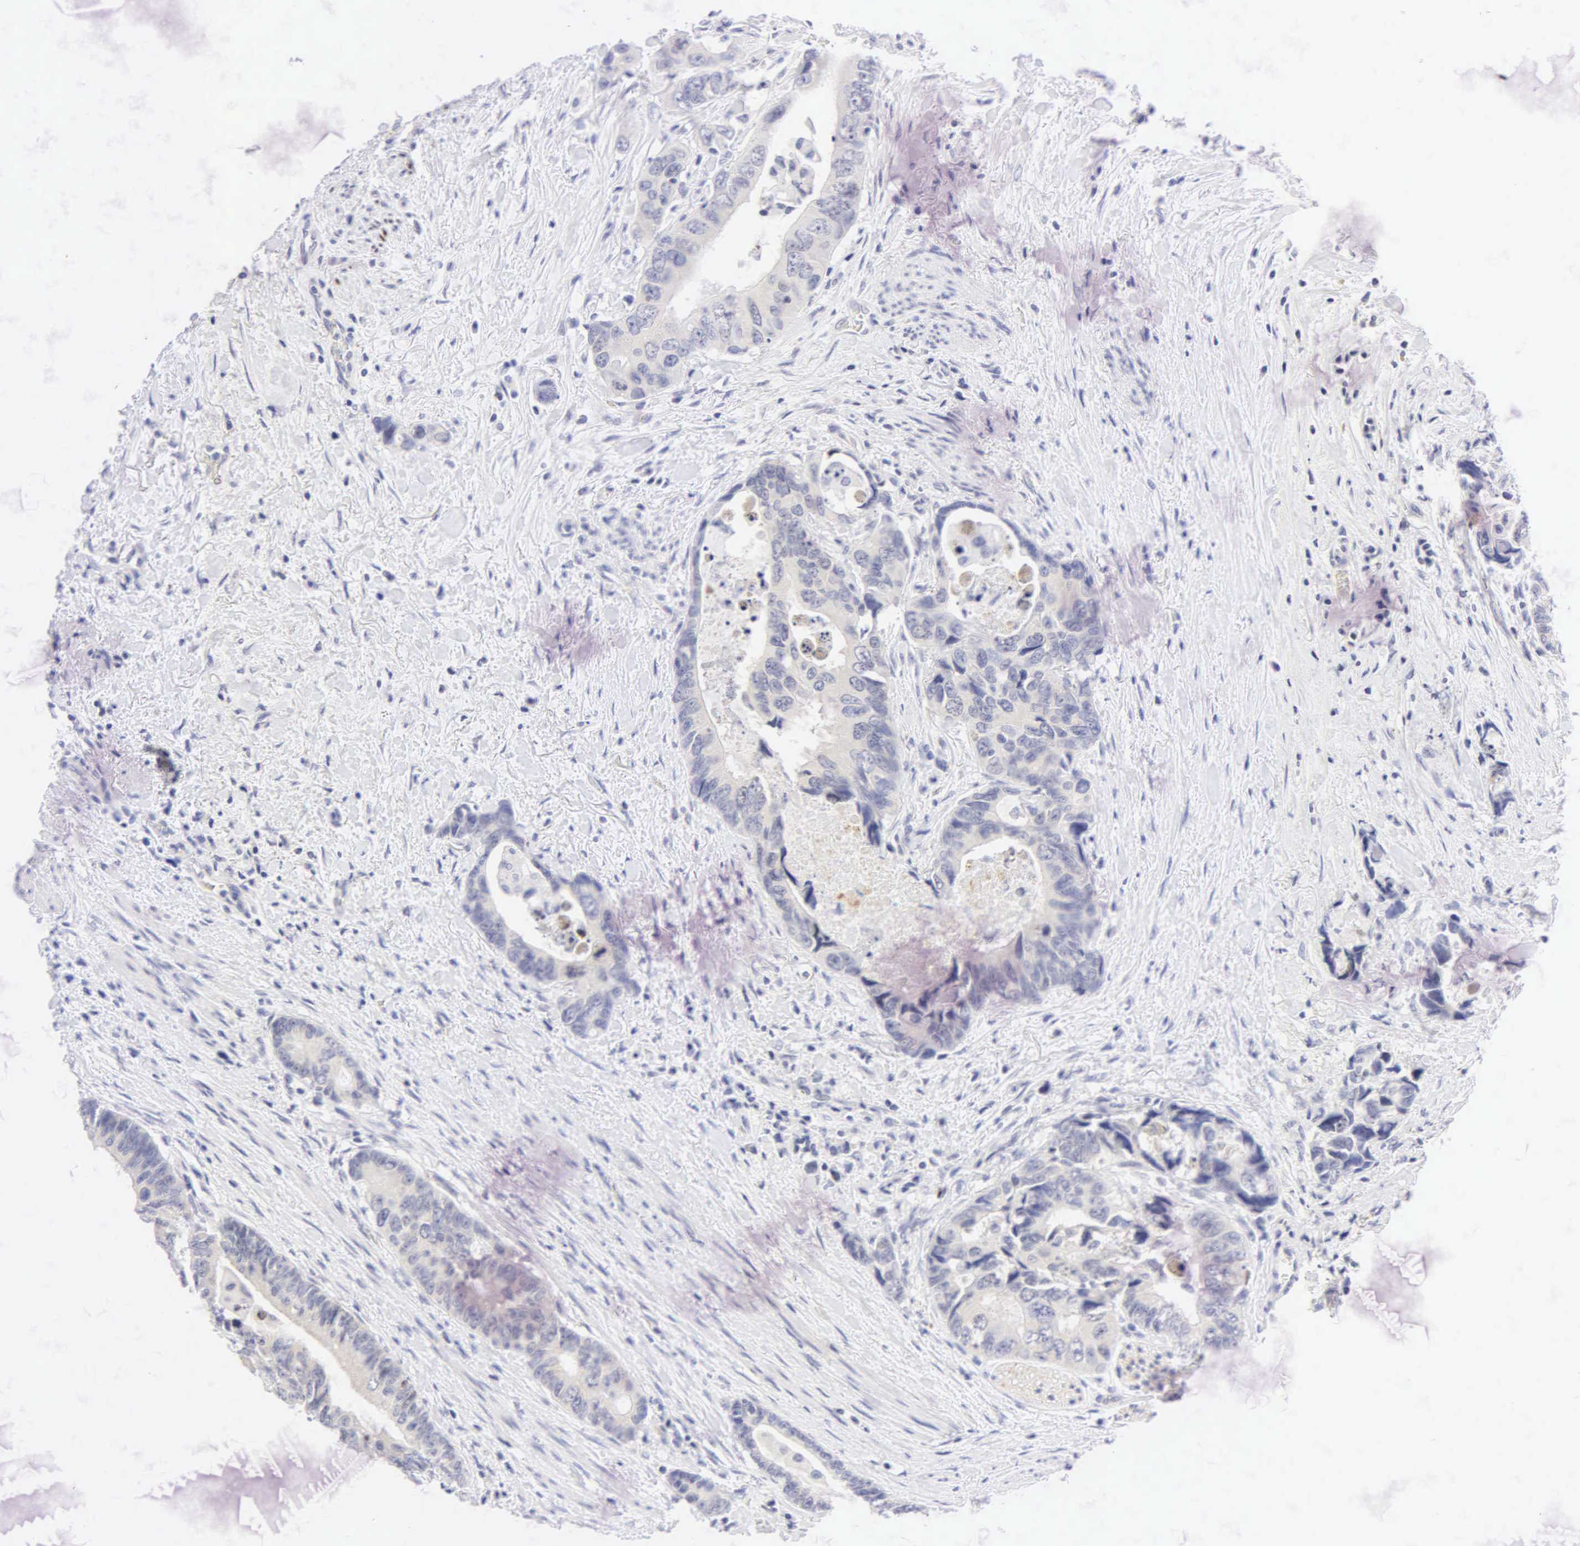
{"staining": {"intensity": "weak", "quantity": "25%-75%", "location": "cytoplasmic/membranous"}, "tissue": "colorectal cancer", "cell_type": "Tumor cells", "image_type": "cancer", "snomed": [{"axis": "morphology", "description": "Adenocarcinoma, NOS"}, {"axis": "topography", "description": "Rectum"}], "caption": "Colorectal adenocarcinoma stained for a protein exhibits weak cytoplasmic/membranous positivity in tumor cells.", "gene": "PGR", "patient": {"sex": "female", "age": 67}}